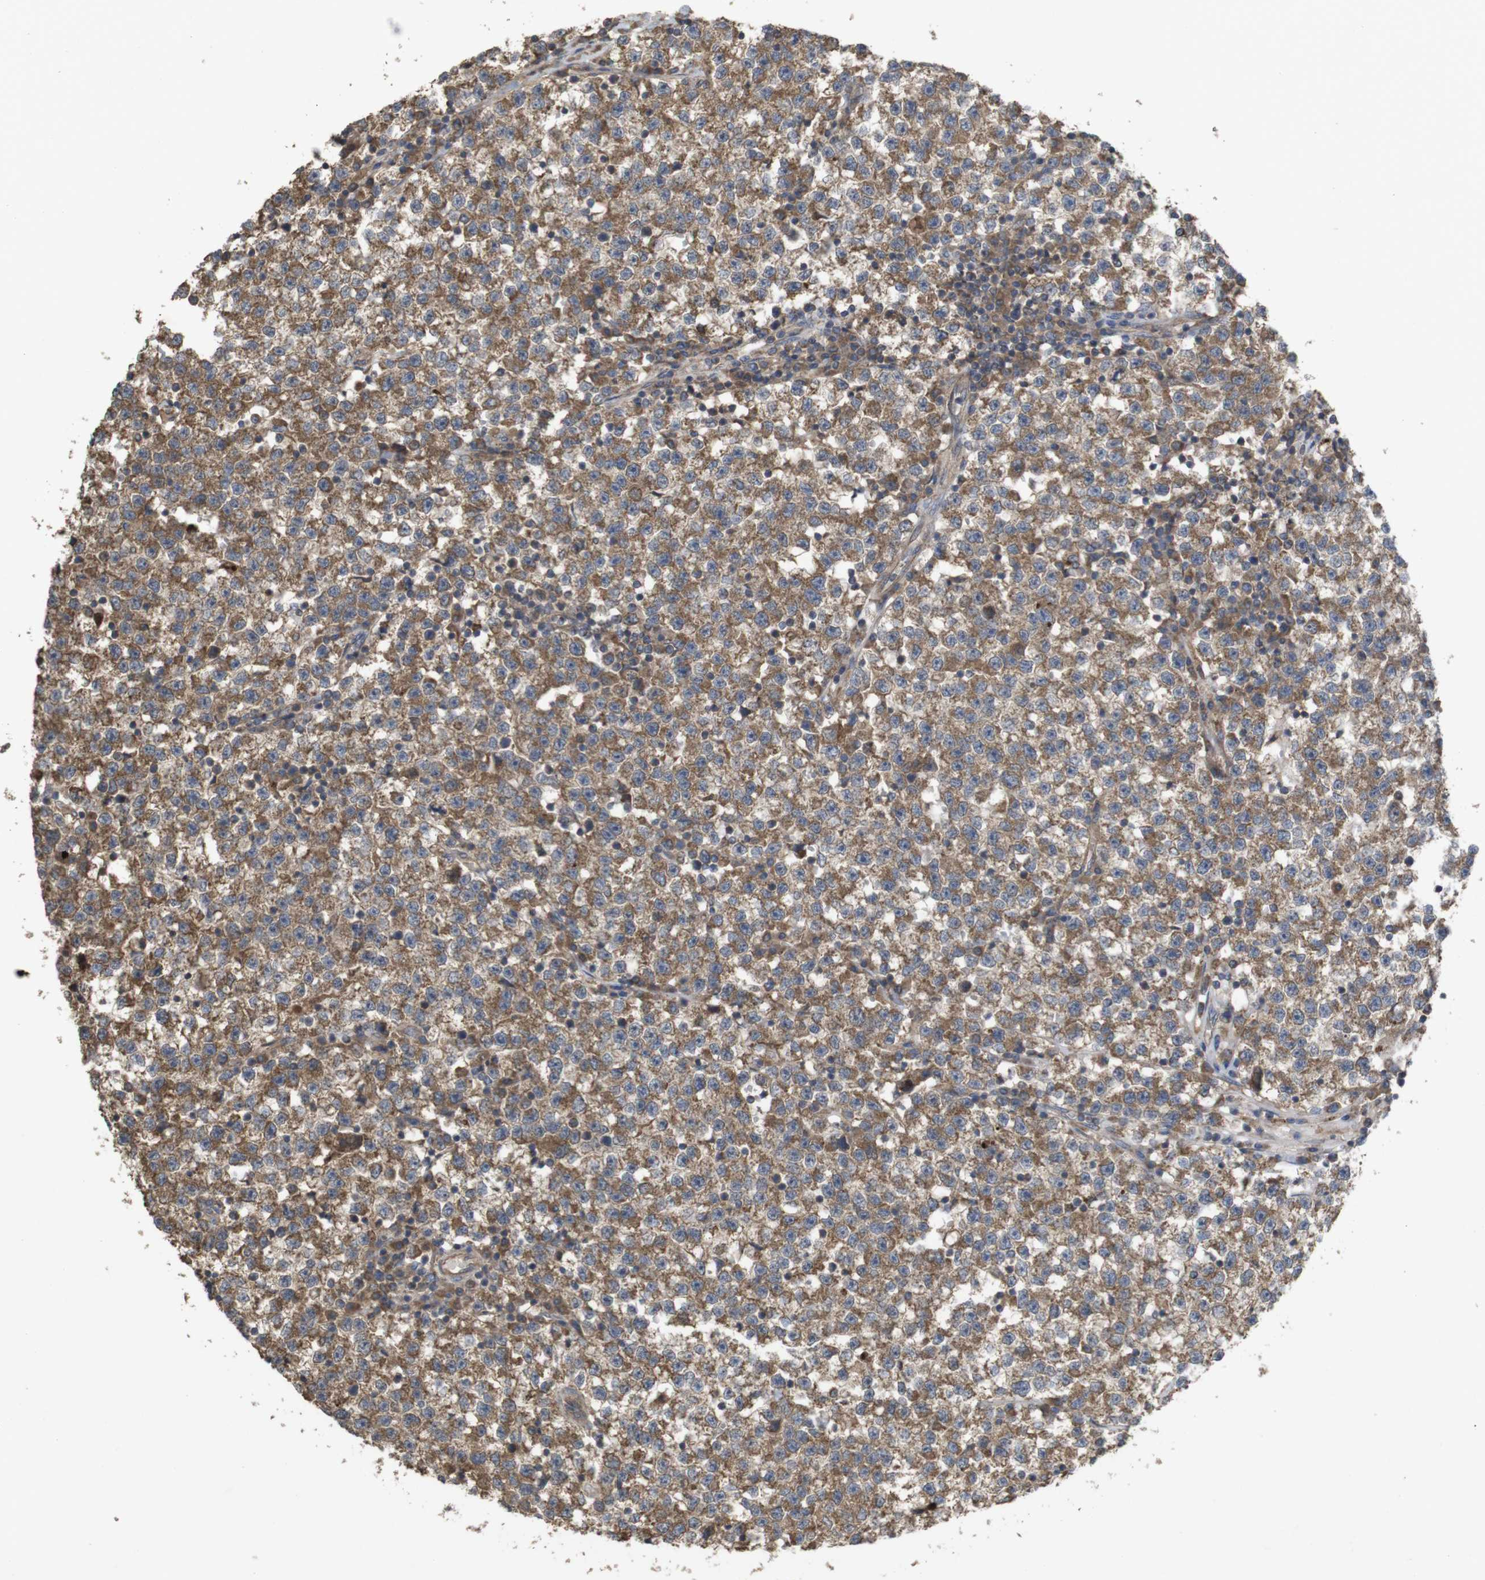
{"staining": {"intensity": "moderate", "quantity": ">75%", "location": "cytoplasmic/membranous"}, "tissue": "testis cancer", "cell_type": "Tumor cells", "image_type": "cancer", "snomed": [{"axis": "morphology", "description": "Seminoma, NOS"}, {"axis": "topography", "description": "Testis"}], "caption": "A high-resolution image shows IHC staining of testis seminoma, which displays moderate cytoplasmic/membranous expression in approximately >75% of tumor cells. The protein is shown in brown color, while the nuclei are stained blue.", "gene": "KCNS3", "patient": {"sex": "male", "age": 22}}